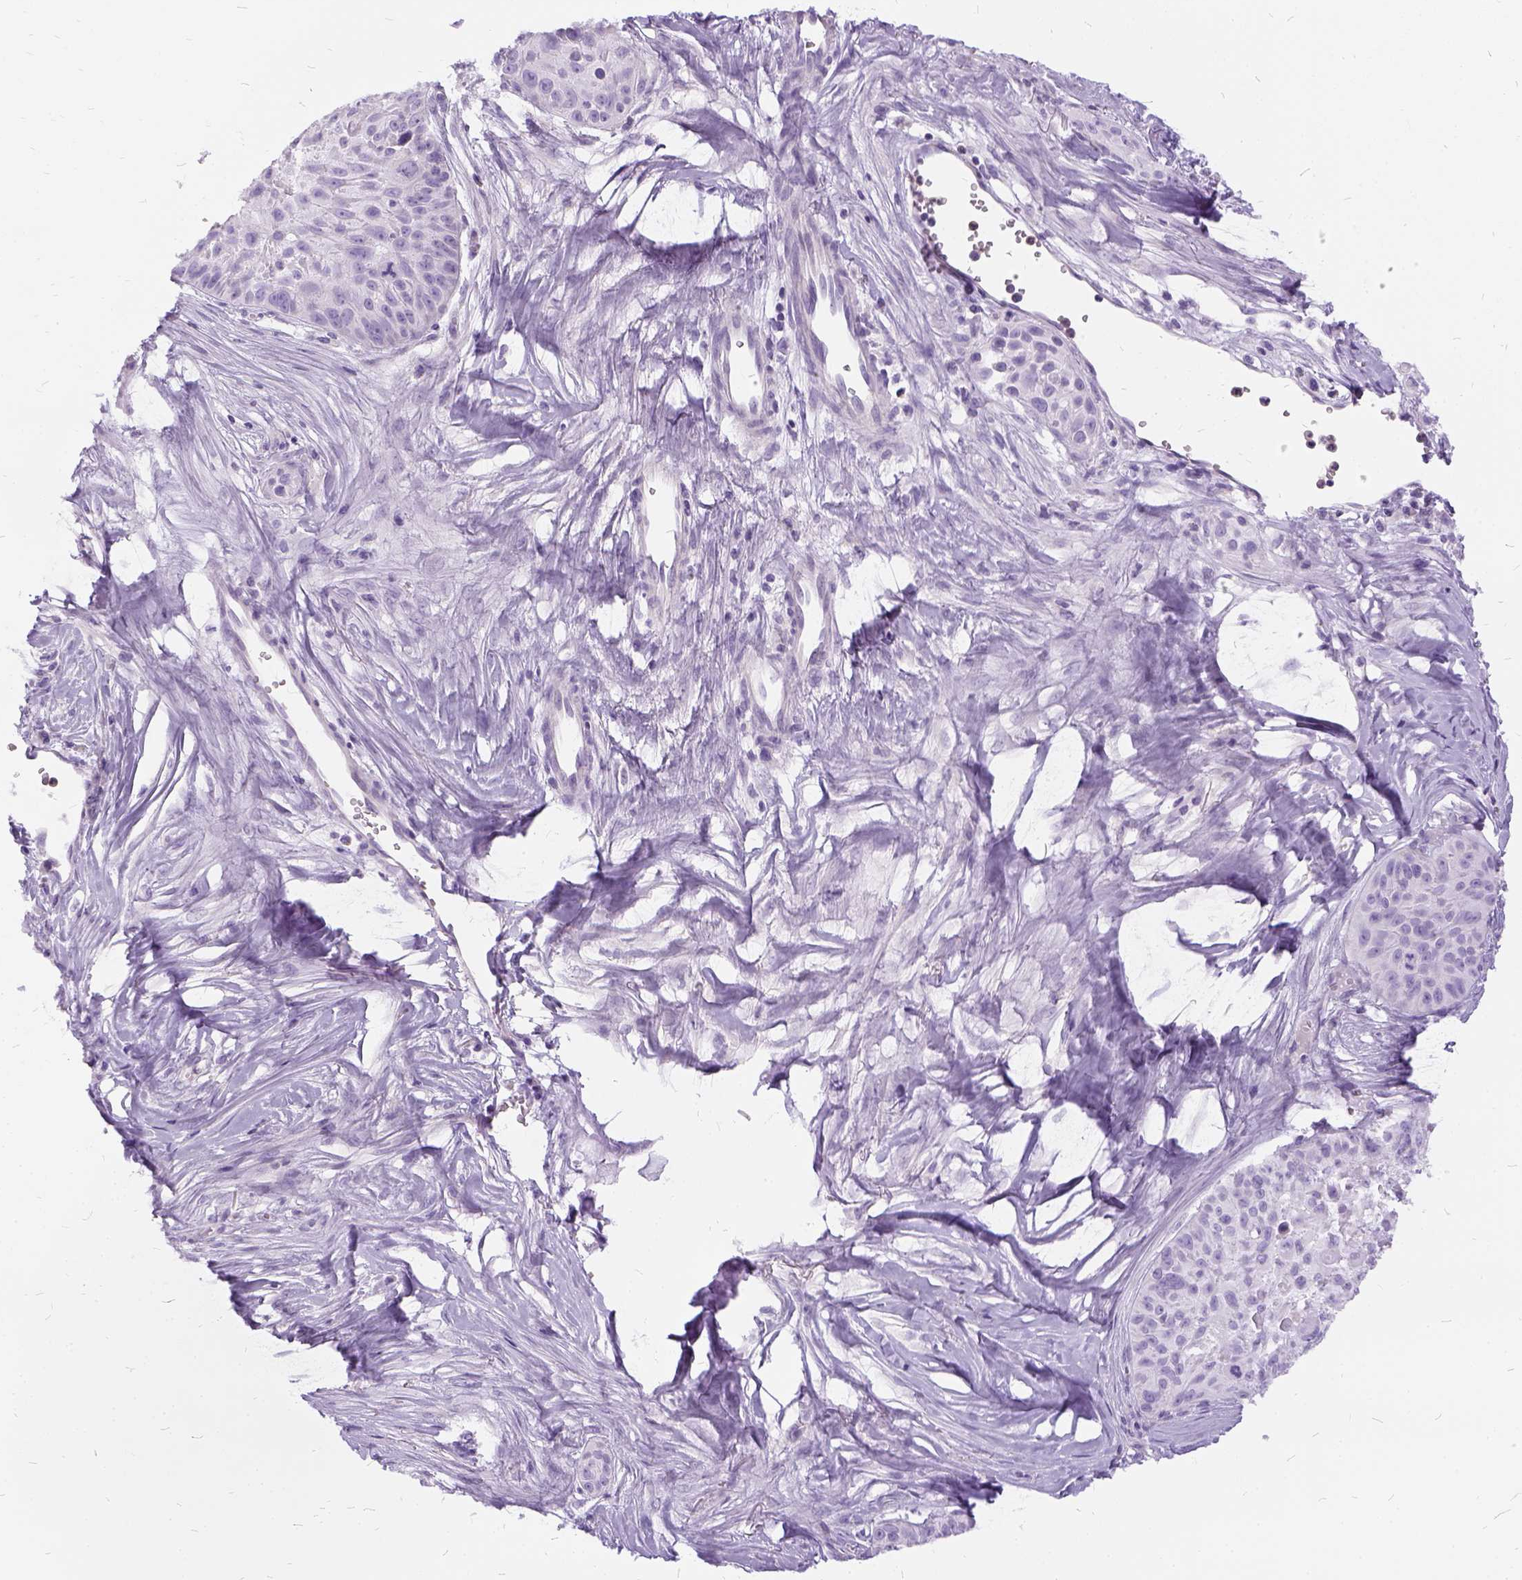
{"staining": {"intensity": "negative", "quantity": "none", "location": "none"}, "tissue": "skin cancer", "cell_type": "Tumor cells", "image_type": "cancer", "snomed": [{"axis": "morphology", "description": "Squamous cell carcinoma, NOS"}, {"axis": "topography", "description": "Skin"}, {"axis": "topography", "description": "Anal"}], "caption": "This micrograph is of skin cancer stained with IHC to label a protein in brown with the nuclei are counter-stained blue. There is no expression in tumor cells.", "gene": "FDX1", "patient": {"sex": "female", "age": 75}}